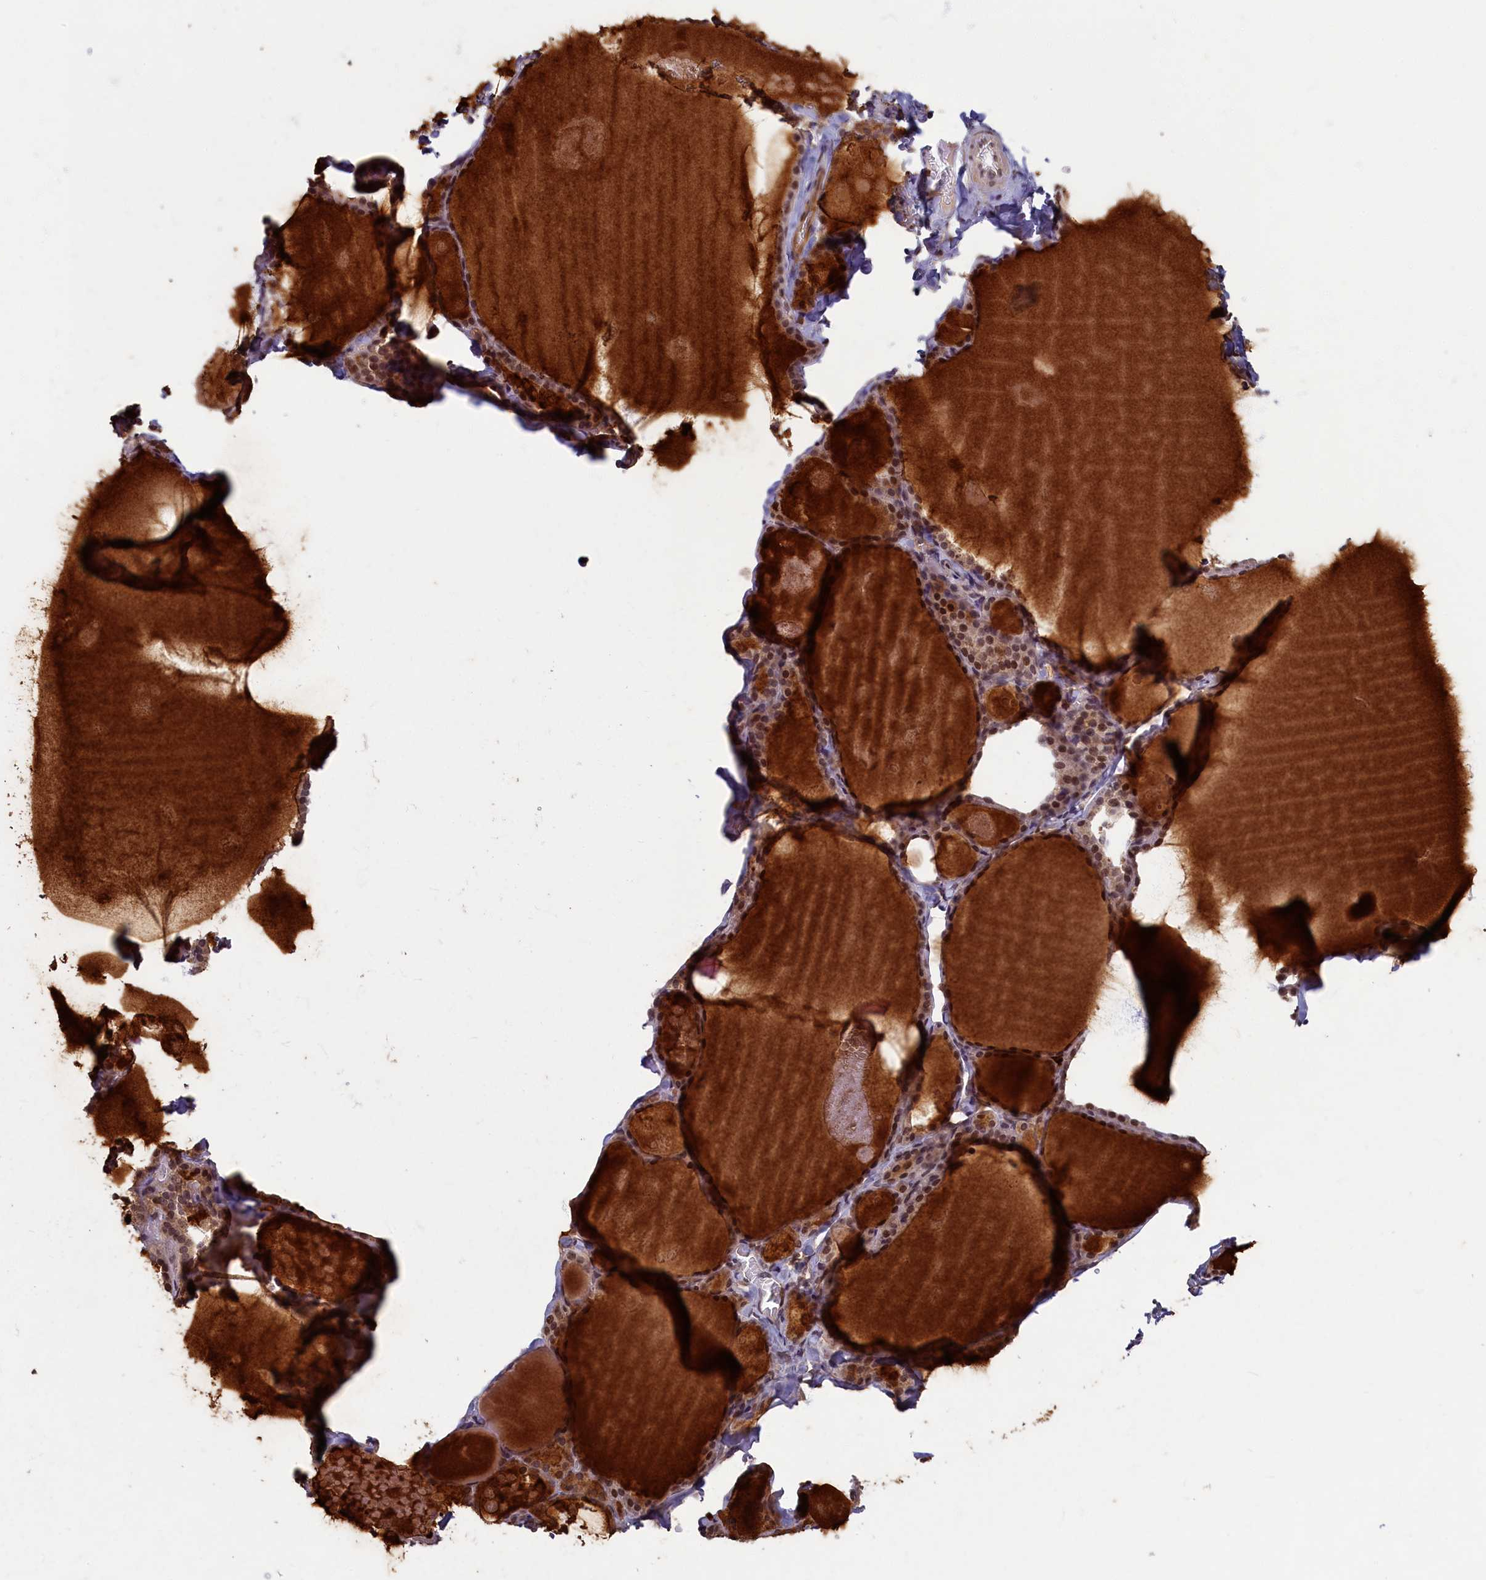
{"staining": {"intensity": "moderate", "quantity": "25%-75%", "location": "cytoplasmic/membranous,nuclear"}, "tissue": "thyroid gland", "cell_type": "Glandular cells", "image_type": "normal", "snomed": [{"axis": "morphology", "description": "Normal tissue, NOS"}, {"axis": "topography", "description": "Thyroid gland"}], "caption": "High-power microscopy captured an IHC histopathology image of unremarkable thyroid gland, revealing moderate cytoplasmic/membranous,nuclear positivity in about 25%-75% of glandular cells.", "gene": "BRCA1", "patient": {"sex": "male", "age": 56}}